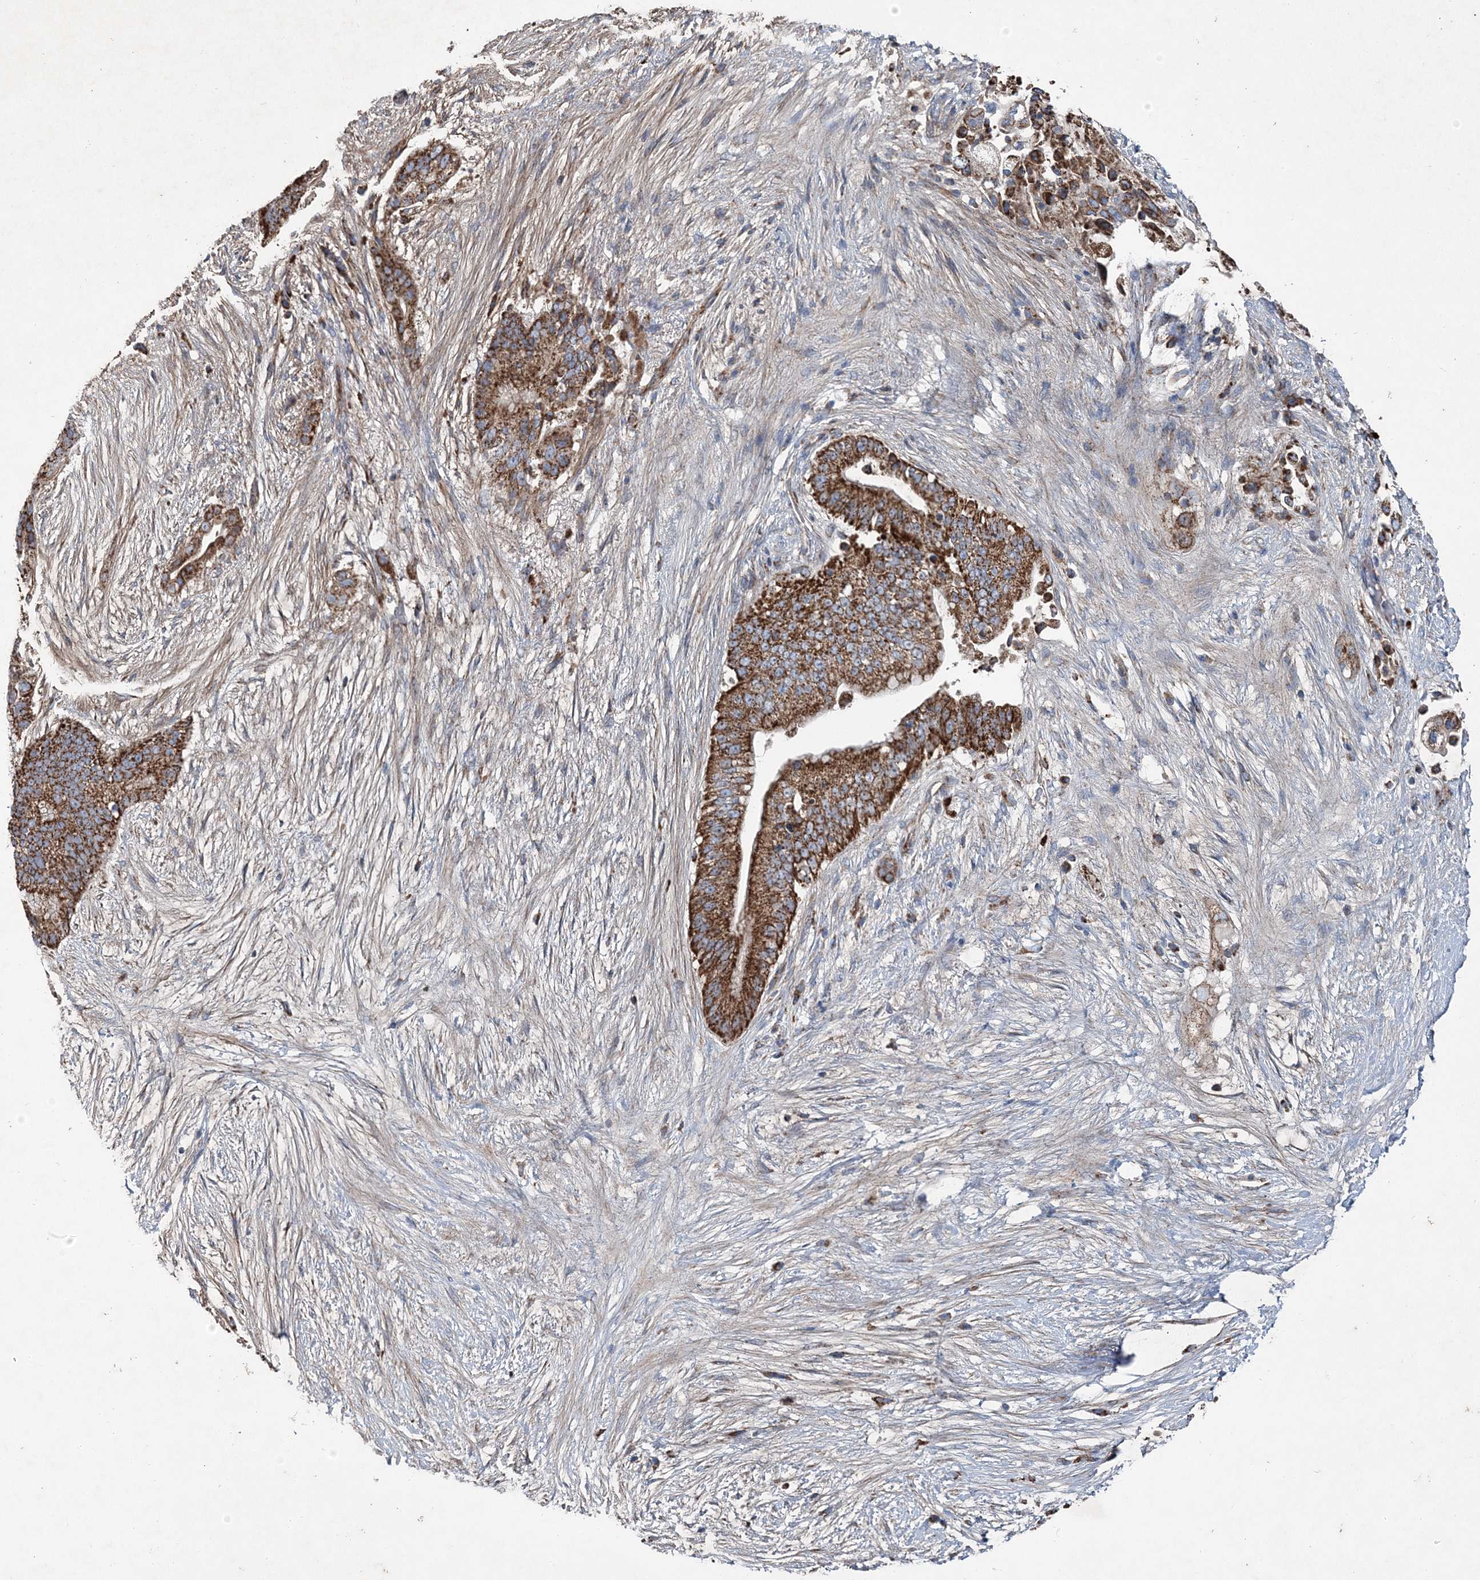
{"staining": {"intensity": "strong", "quantity": ">75%", "location": "cytoplasmic/membranous"}, "tissue": "pancreatic cancer", "cell_type": "Tumor cells", "image_type": "cancer", "snomed": [{"axis": "morphology", "description": "Adenocarcinoma, NOS"}, {"axis": "topography", "description": "Pancreas"}], "caption": "The image exhibits a brown stain indicating the presence of a protein in the cytoplasmic/membranous of tumor cells in pancreatic cancer.", "gene": "SPAG16", "patient": {"sex": "male", "age": 53}}